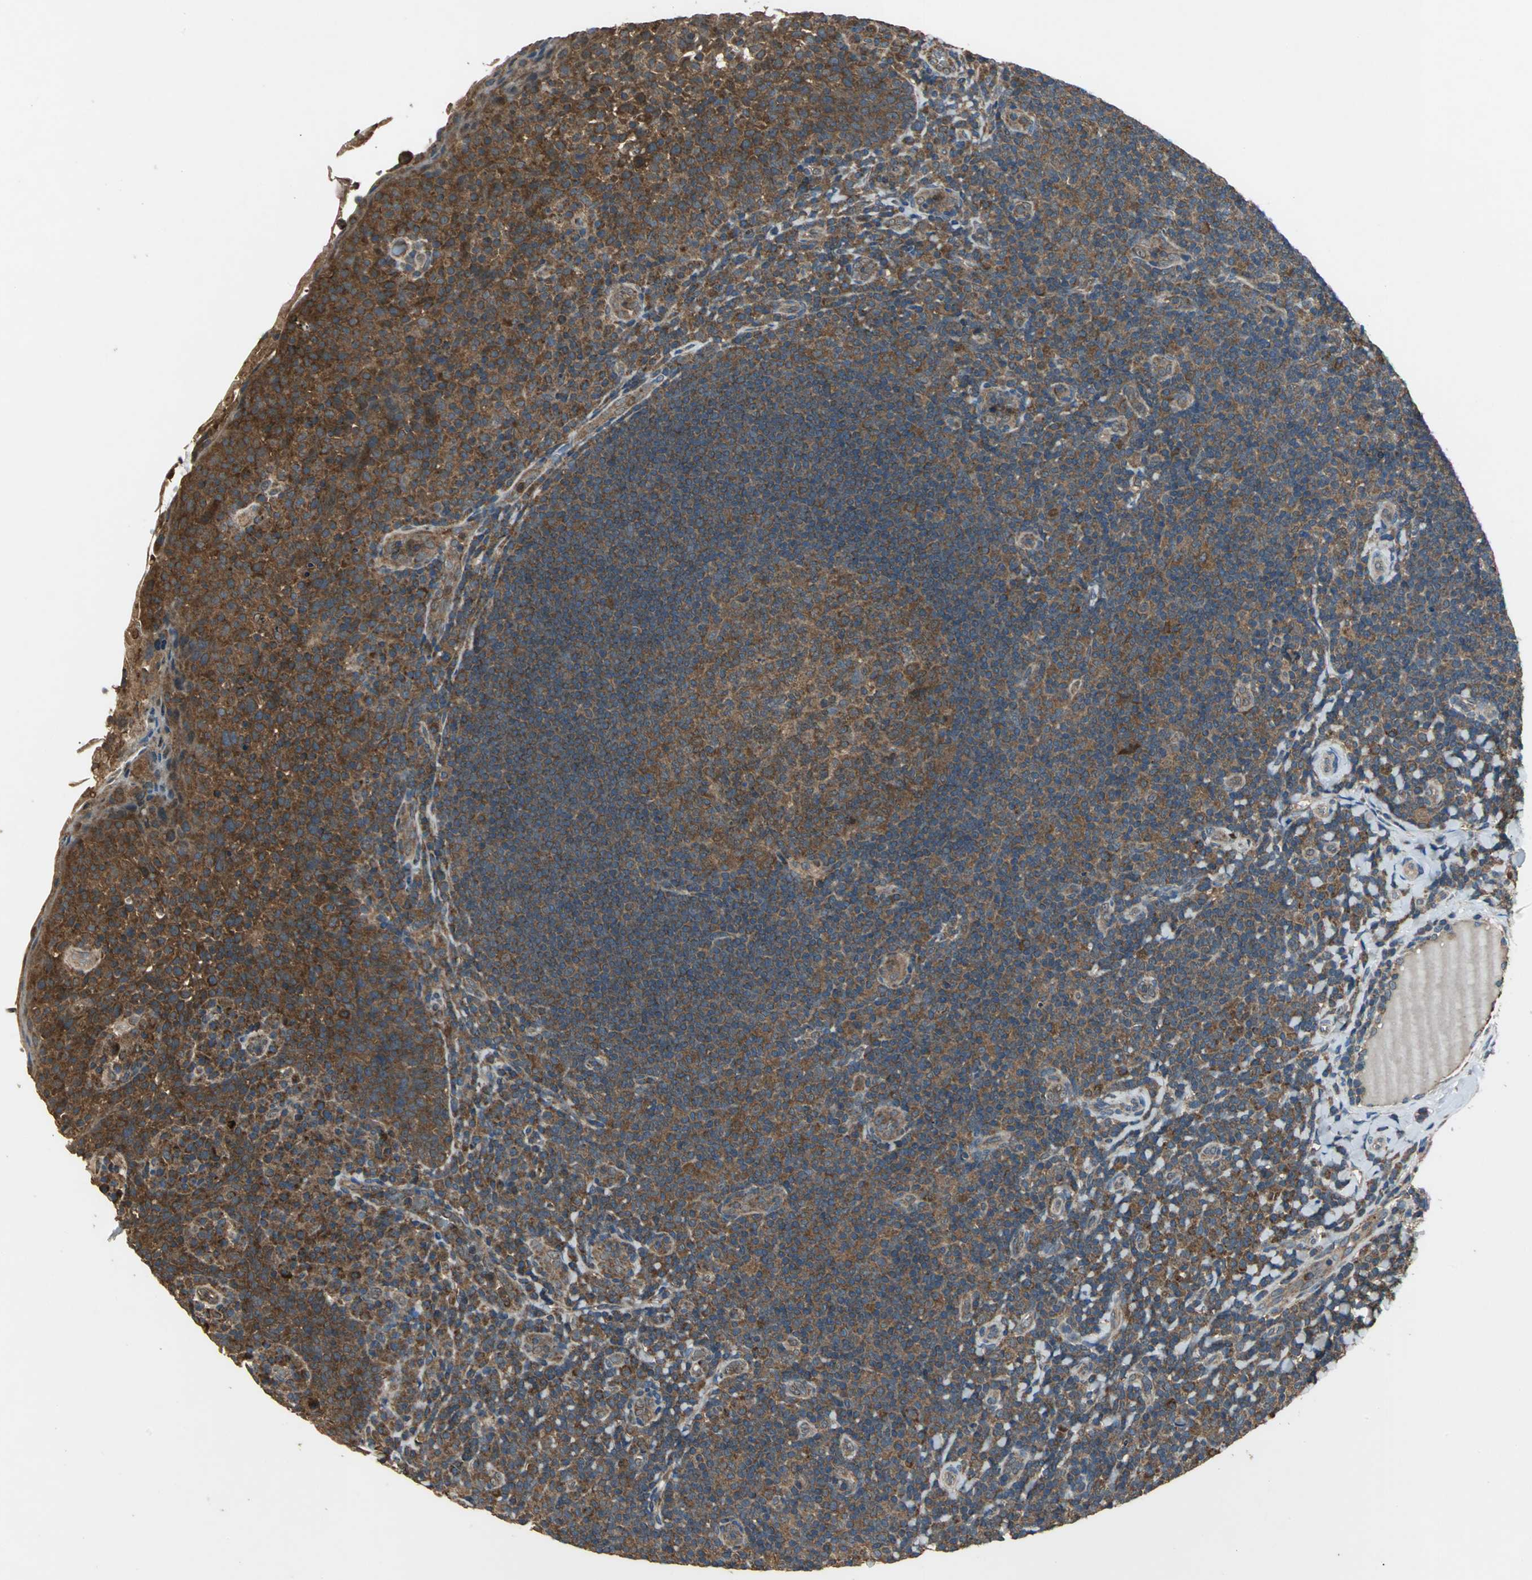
{"staining": {"intensity": "strong", "quantity": ">75%", "location": "cytoplasmic/membranous"}, "tissue": "tonsil", "cell_type": "Germinal center cells", "image_type": "normal", "snomed": [{"axis": "morphology", "description": "Normal tissue, NOS"}, {"axis": "topography", "description": "Tonsil"}], "caption": "Strong cytoplasmic/membranous protein positivity is identified in approximately >75% of germinal center cells in tonsil.", "gene": "ZNF608", "patient": {"sex": "male", "age": 17}}